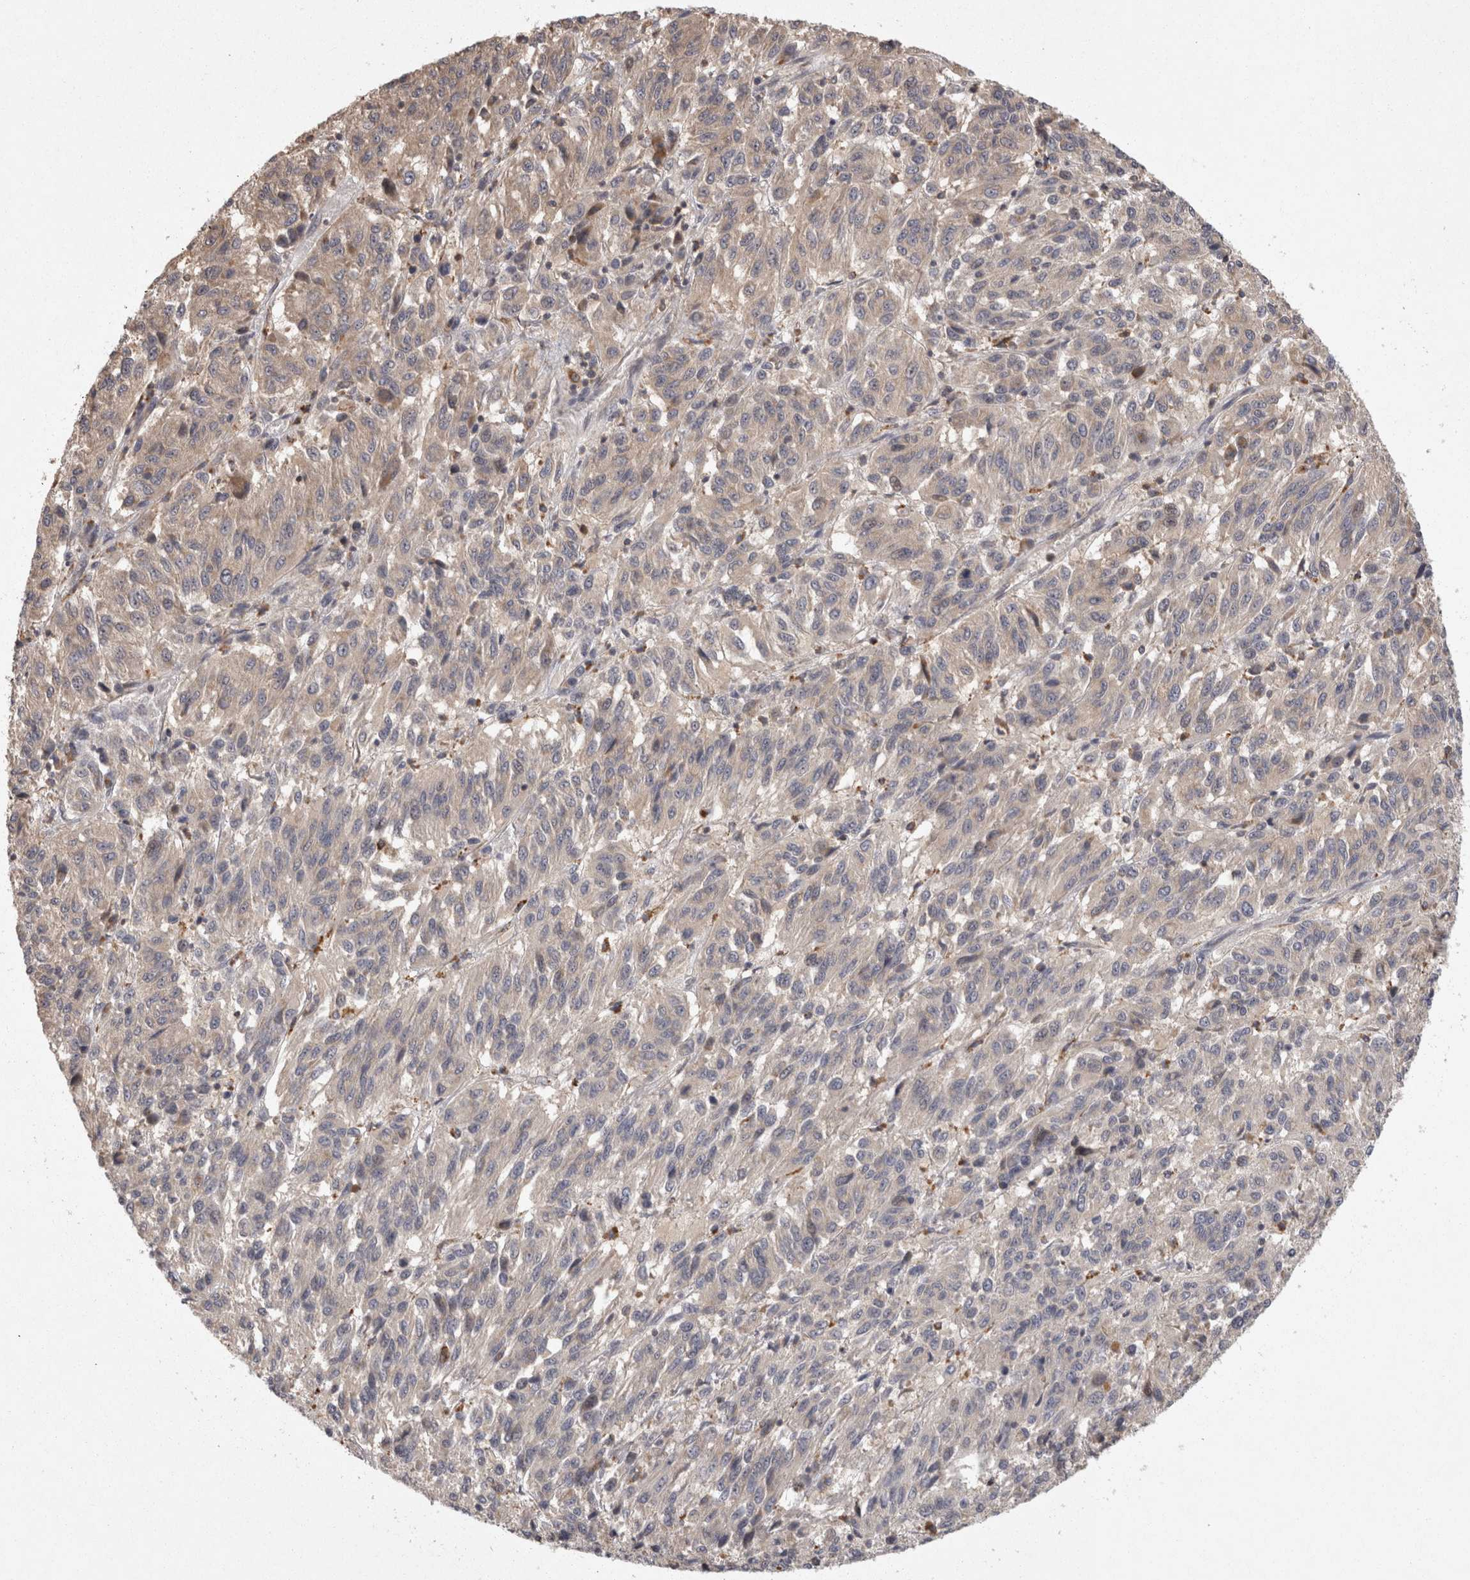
{"staining": {"intensity": "negative", "quantity": "none", "location": "none"}, "tissue": "melanoma", "cell_type": "Tumor cells", "image_type": "cancer", "snomed": [{"axis": "morphology", "description": "Malignant melanoma, Metastatic site"}, {"axis": "topography", "description": "Lung"}], "caption": "DAB immunohistochemical staining of malignant melanoma (metastatic site) displays no significant staining in tumor cells.", "gene": "ACAT2", "patient": {"sex": "male", "age": 64}}